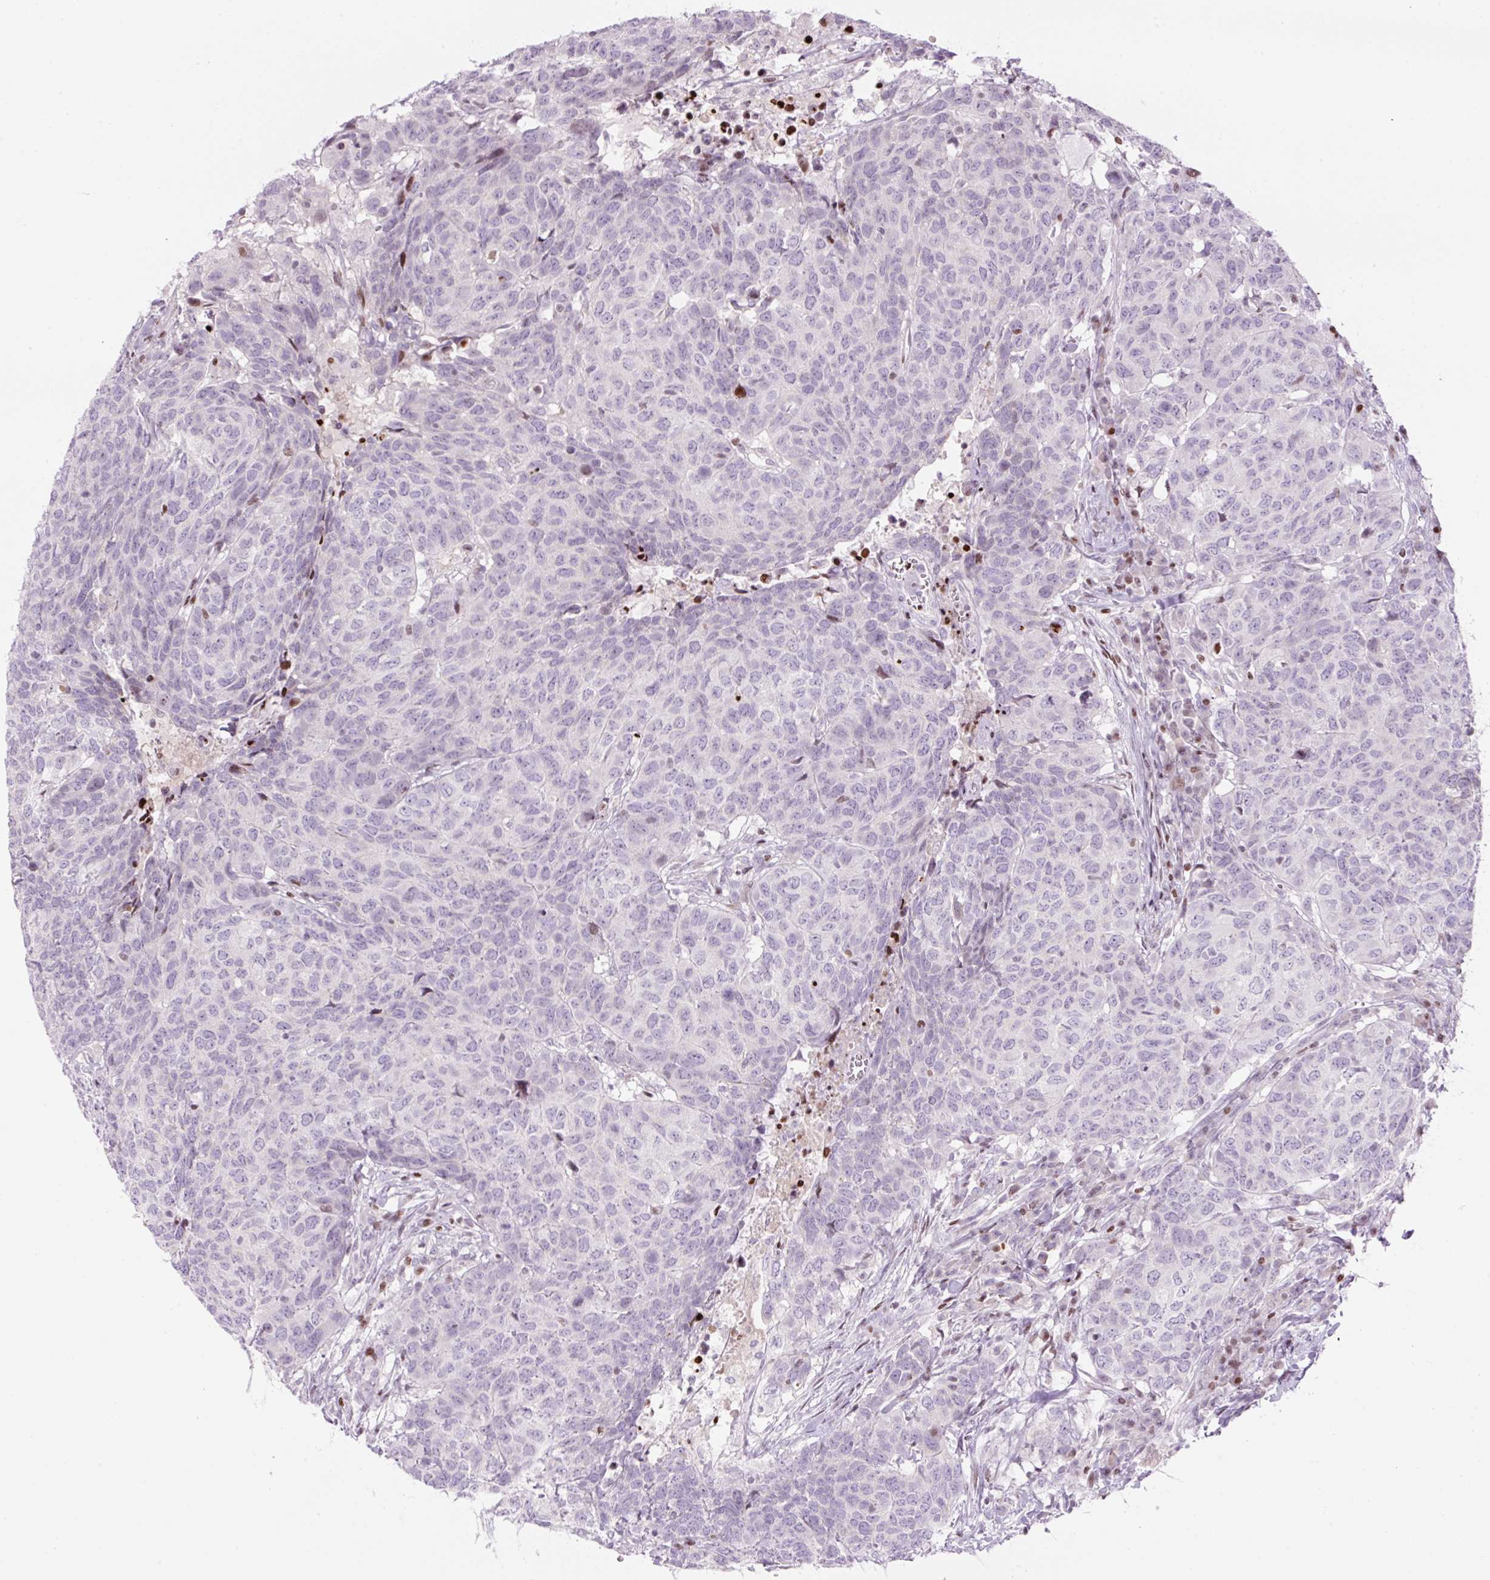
{"staining": {"intensity": "negative", "quantity": "none", "location": "none"}, "tissue": "head and neck cancer", "cell_type": "Tumor cells", "image_type": "cancer", "snomed": [{"axis": "morphology", "description": "Normal tissue, NOS"}, {"axis": "morphology", "description": "Squamous cell carcinoma, NOS"}, {"axis": "topography", "description": "Skeletal muscle"}, {"axis": "topography", "description": "Vascular tissue"}, {"axis": "topography", "description": "Peripheral nerve tissue"}, {"axis": "topography", "description": "Head-Neck"}], "caption": "Image shows no protein positivity in tumor cells of head and neck squamous cell carcinoma tissue. (Stains: DAB (3,3'-diaminobenzidine) immunohistochemistry with hematoxylin counter stain, Microscopy: brightfield microscopy at high magnification).", "gene": "TMEM177", "patient": {"sex": "male", "age": 66}}